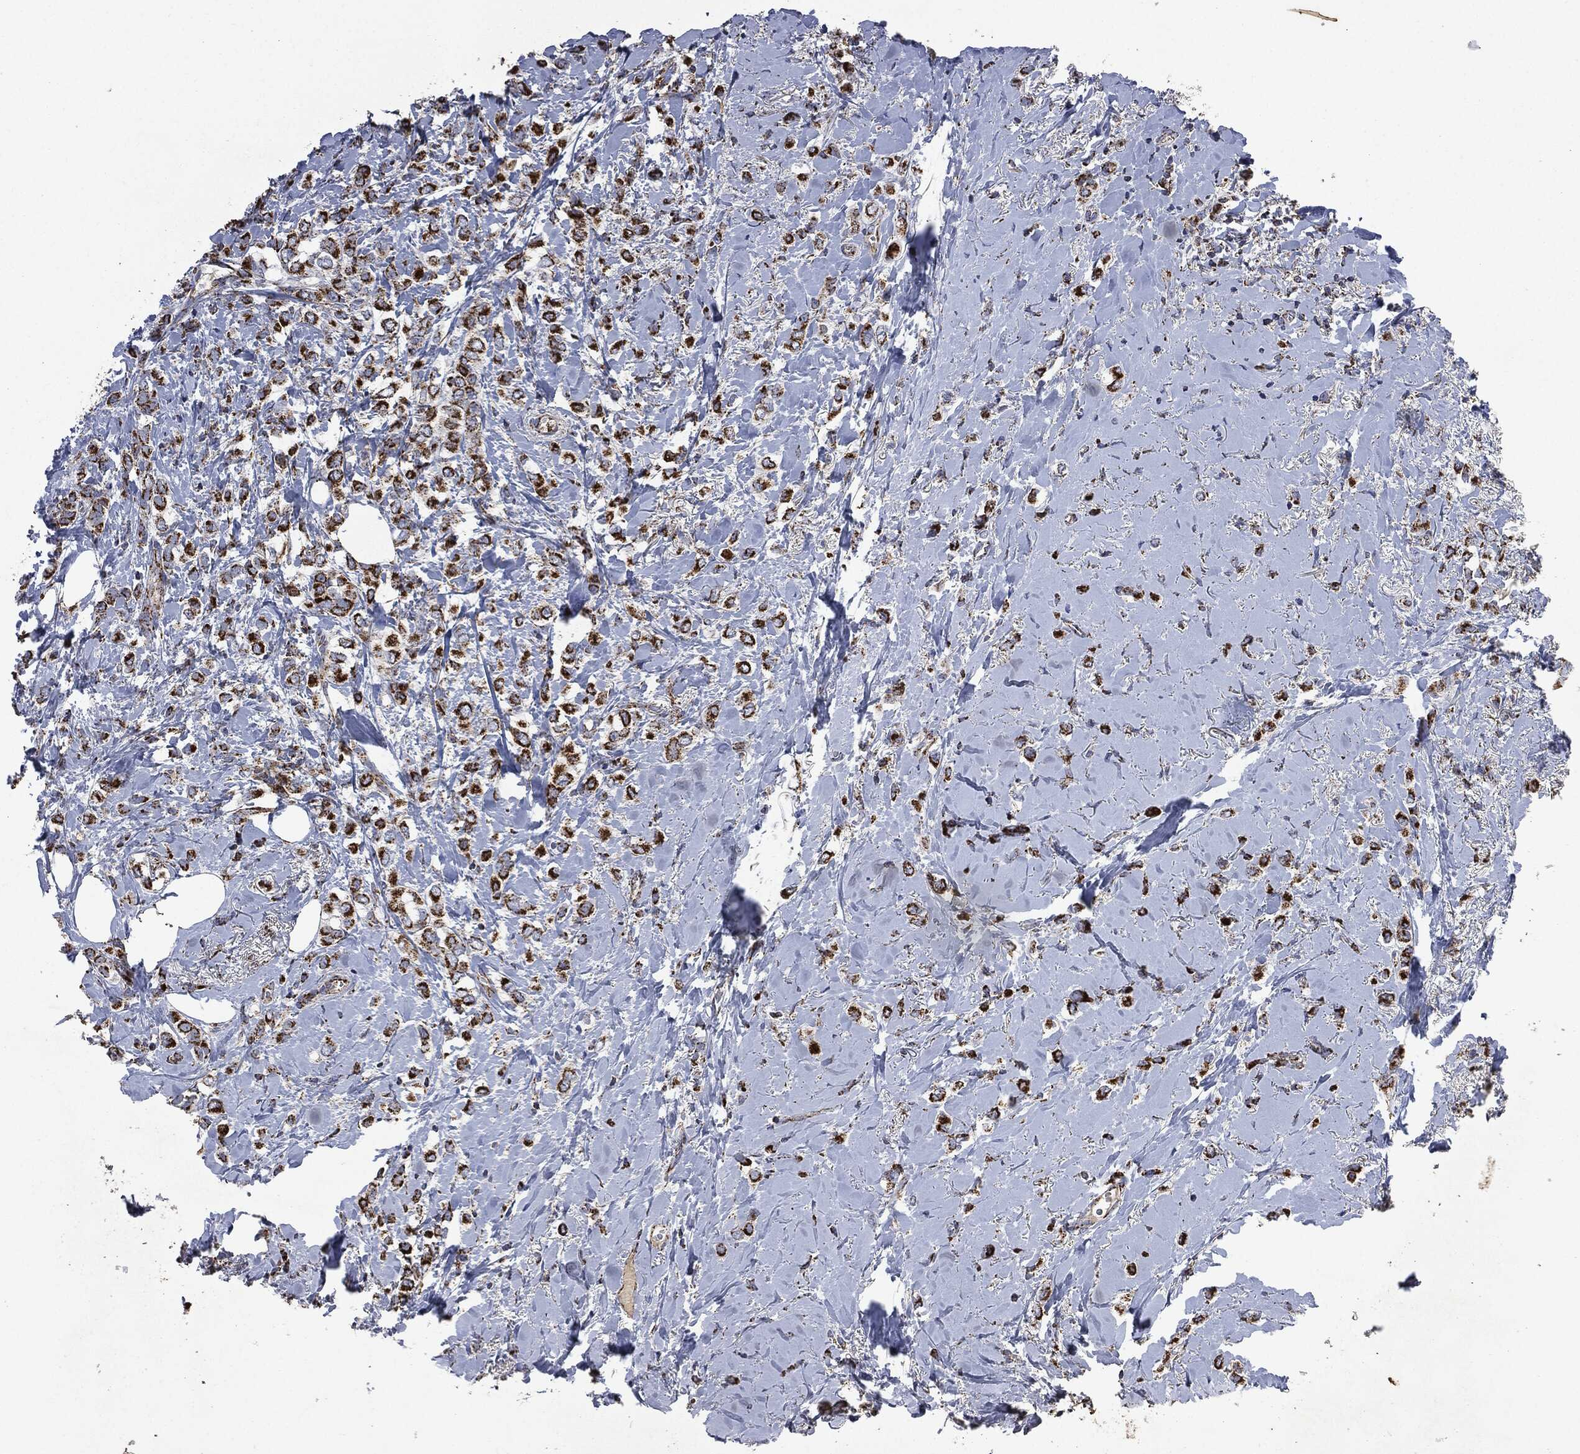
{"staining": {"intensity": "strong", "quantity": ">75%", "location": "cytoplasmic/membranous"}, "tissue": "breast cancer", "cell_type": "Tumor cells", "image_type": "cancer", "snomed": [{"axis": "morphology", "description": "Lobular carcinoma"}, {"axis": "topography", "description": "Breast"}], "caption": "Tumor cells exhibit high levels of strong cytoplasmic/membranous positivity in approximately >75% of cells in human breast lobular carcinoma. (Stains: DAB (3,3'-diaminobenzidine) in brown, nuclei in blue, Microscopy: brightfield microscopy at high magnification).", "gene": "RYK", "patient": {"sex": "female", "age": 66}}